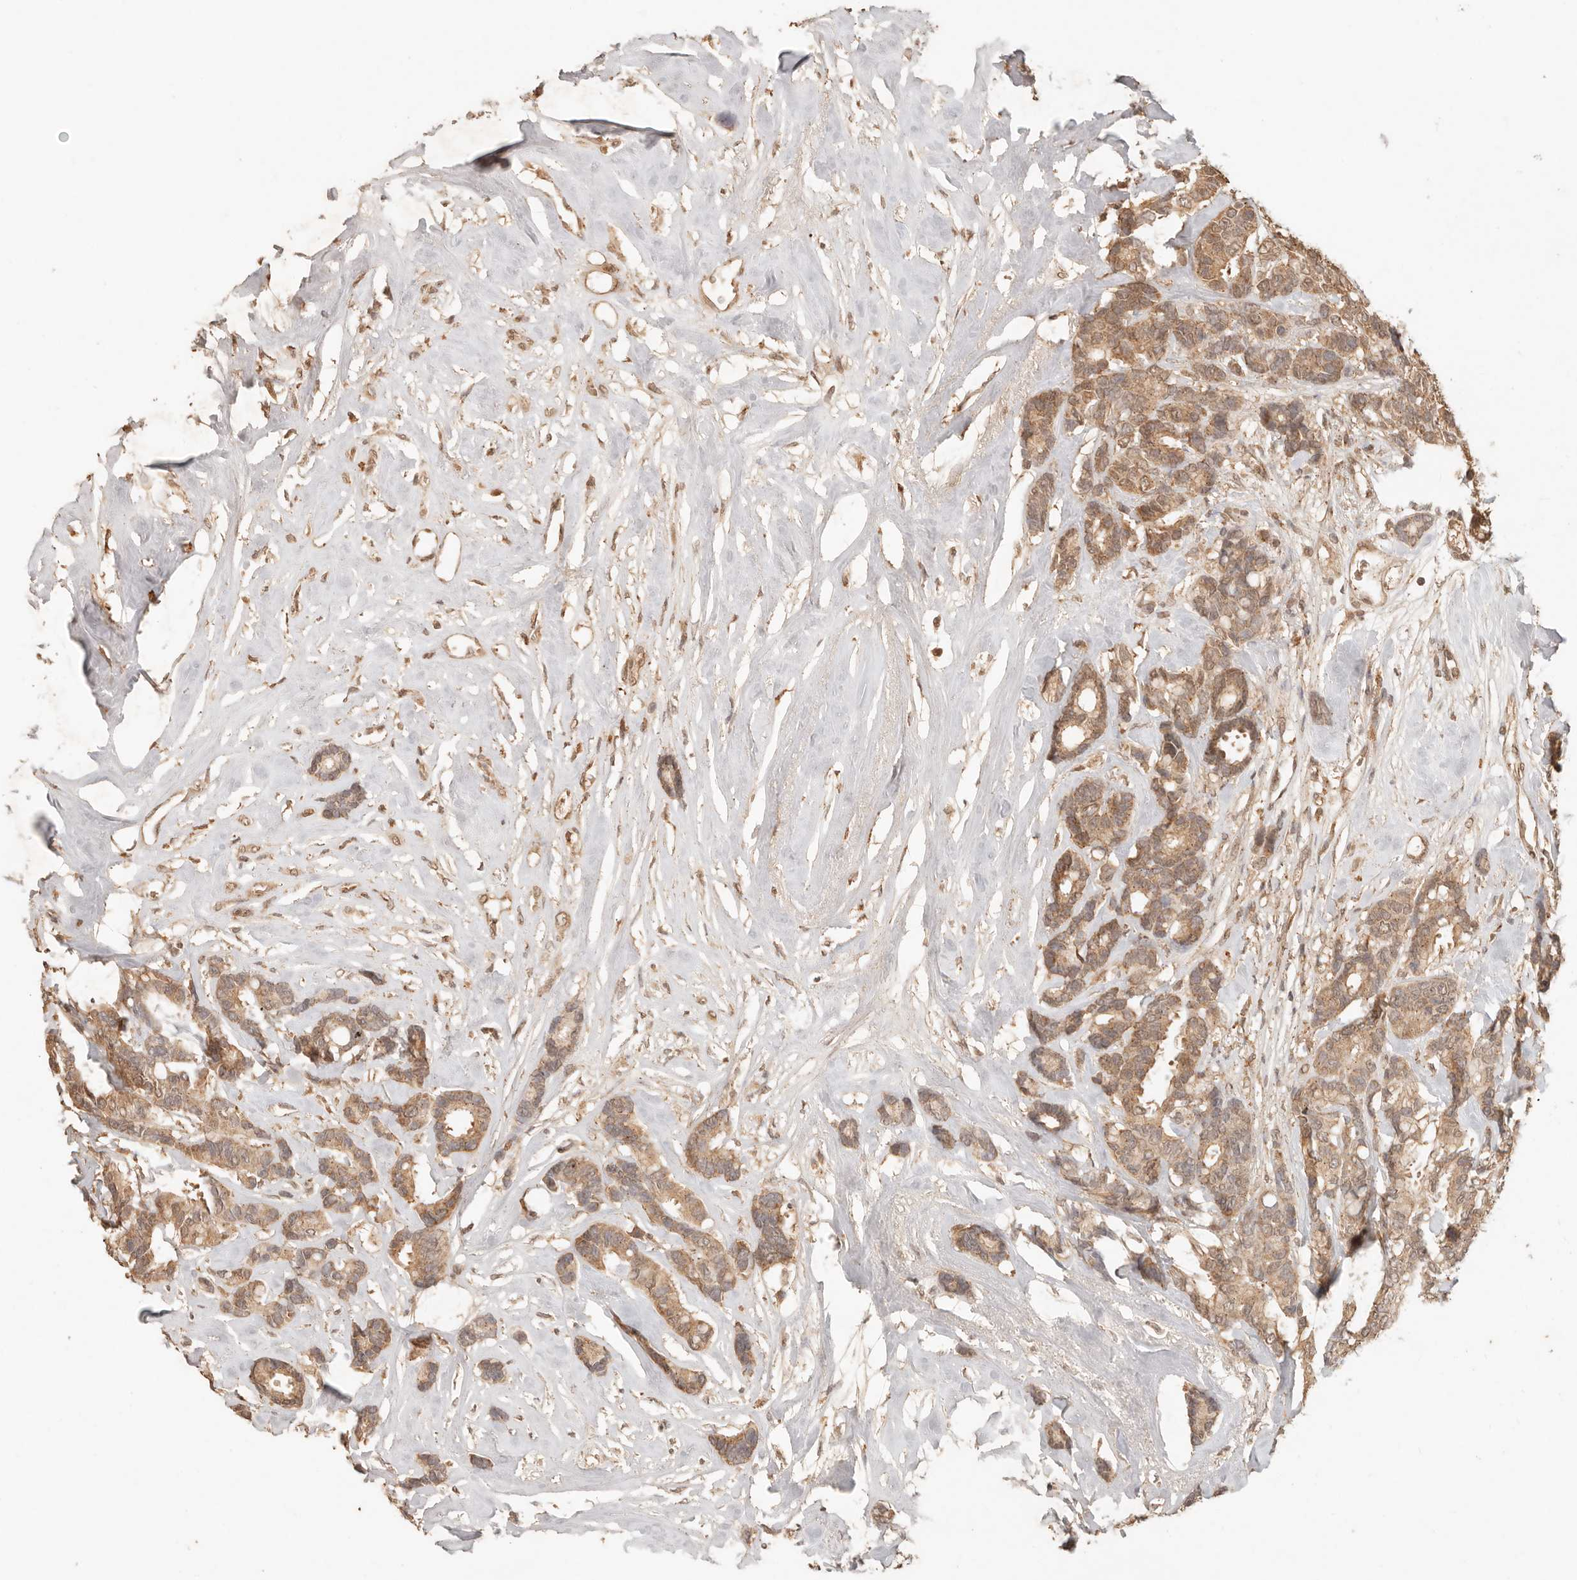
{"staining": {"intensity": "moderate", "quantity": ">75%", "location": "cytoplasmic/membranous"}, "tissue": "breast cancer", "cell_type": "Tumor cells", "image_type": "cancer", "snomed": [{"axis": "morphology", "description": "Duct carcinoma"}, {"axis": "topography", "description": "Breast"}], "caption": "Protein positivity by immunohistochemistry exhibits moderate cytoplasmic/membranous positivity in approximately >75% of tumor cells in breast infiltrating ductal carcinoma.", "gene": "LMO4", "patient": {"sex": "female", "age": 87}}